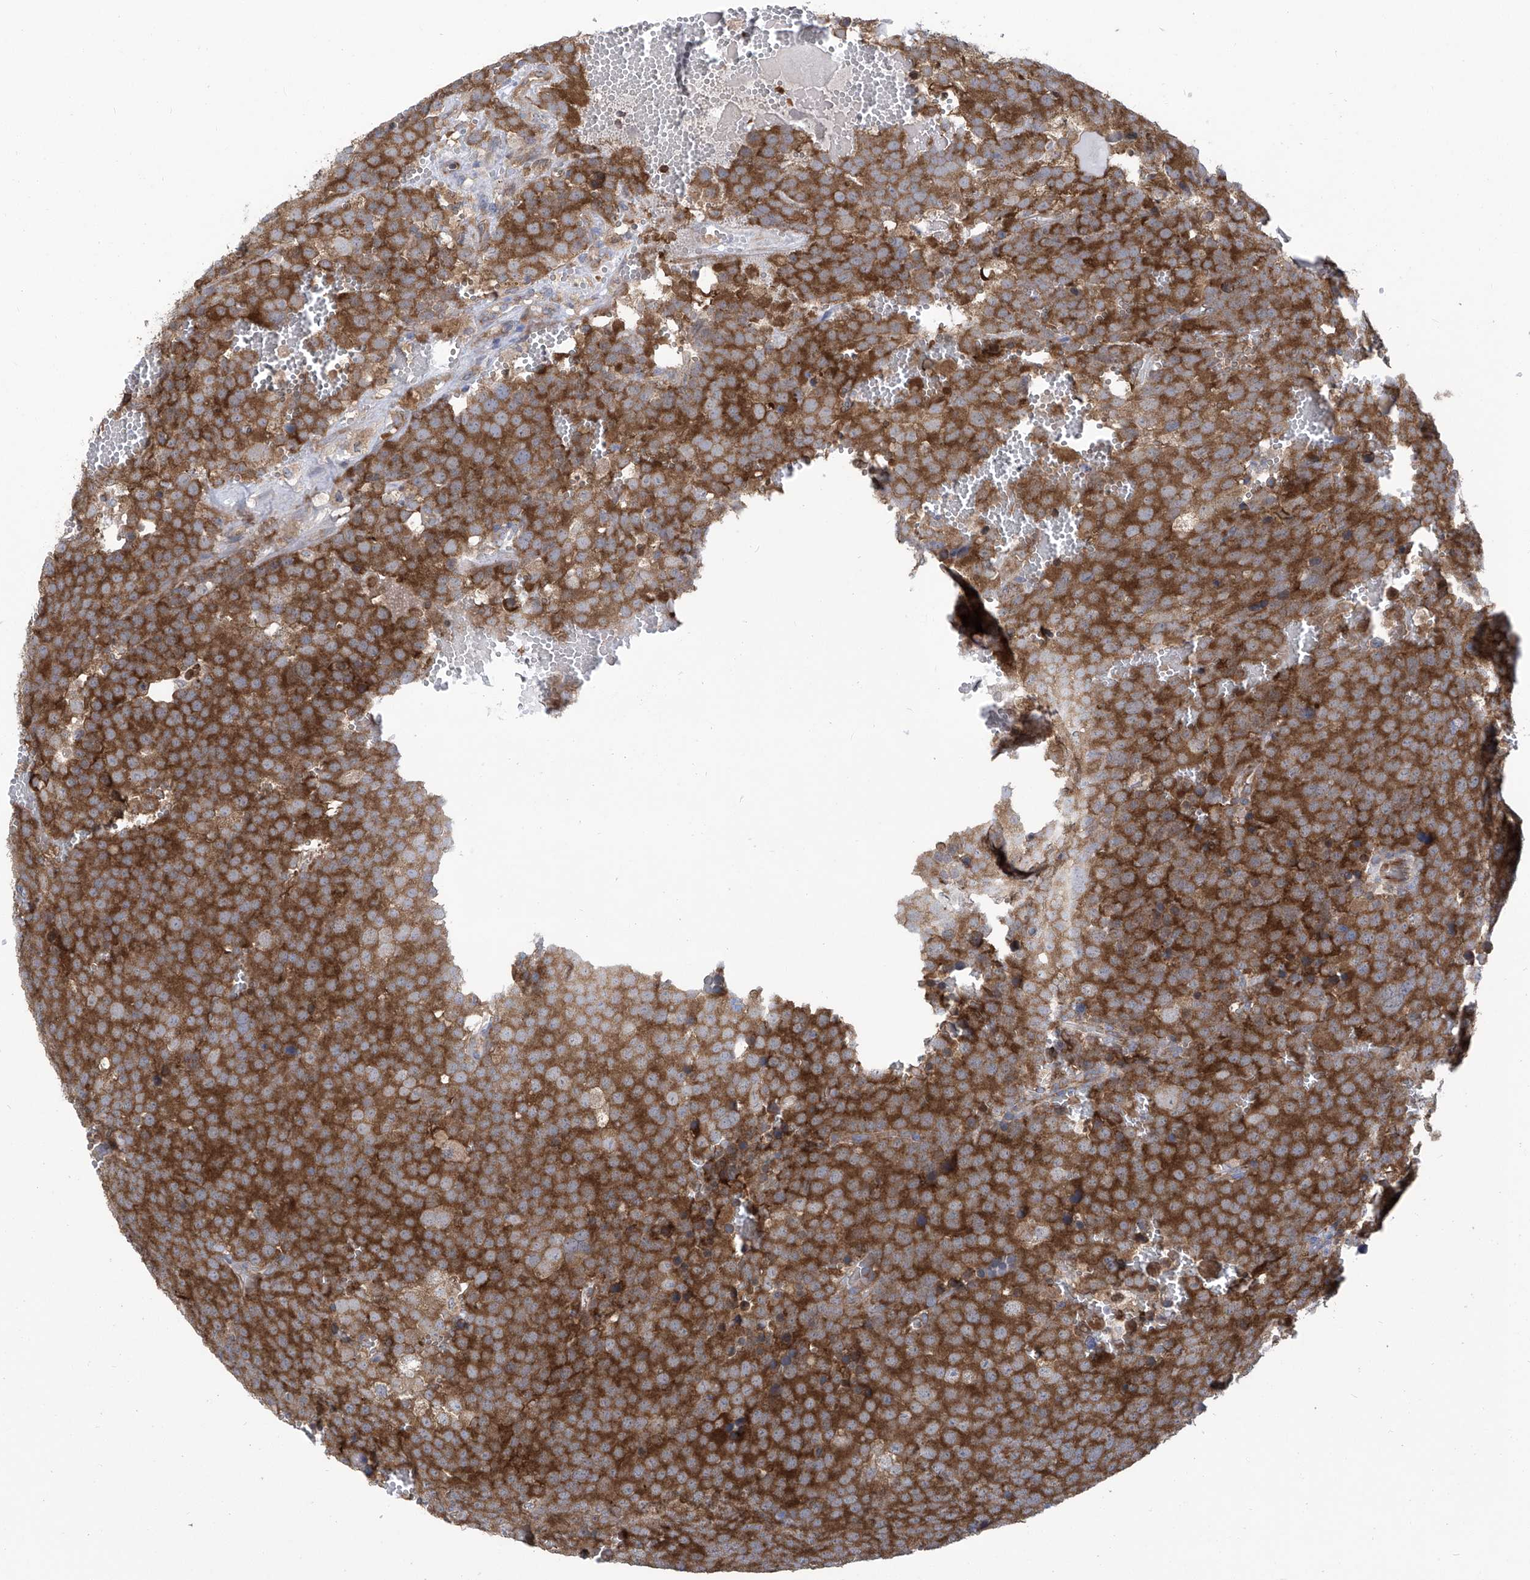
{"staining": {"intensity": "moderate", "quantity": ">75%", "location": "cytoplasmic/membranous"}, "tissue": "testis cancer", "cell_type": "Tumor cells", "image_type": "cancer", "snomed": [{"axis": "morphology", "description": "Seminoma, NOS"}, {"axis": "topography", "description": "Testis"}], "caption": "Protein expression analysis of human testis cancer (seminoma) reveals moderate cytoplasmic/membranous expression in approximately >75% of tumor cells.", "gene": "EIF3M", "patient": {"sex": "male", "age": 71}}